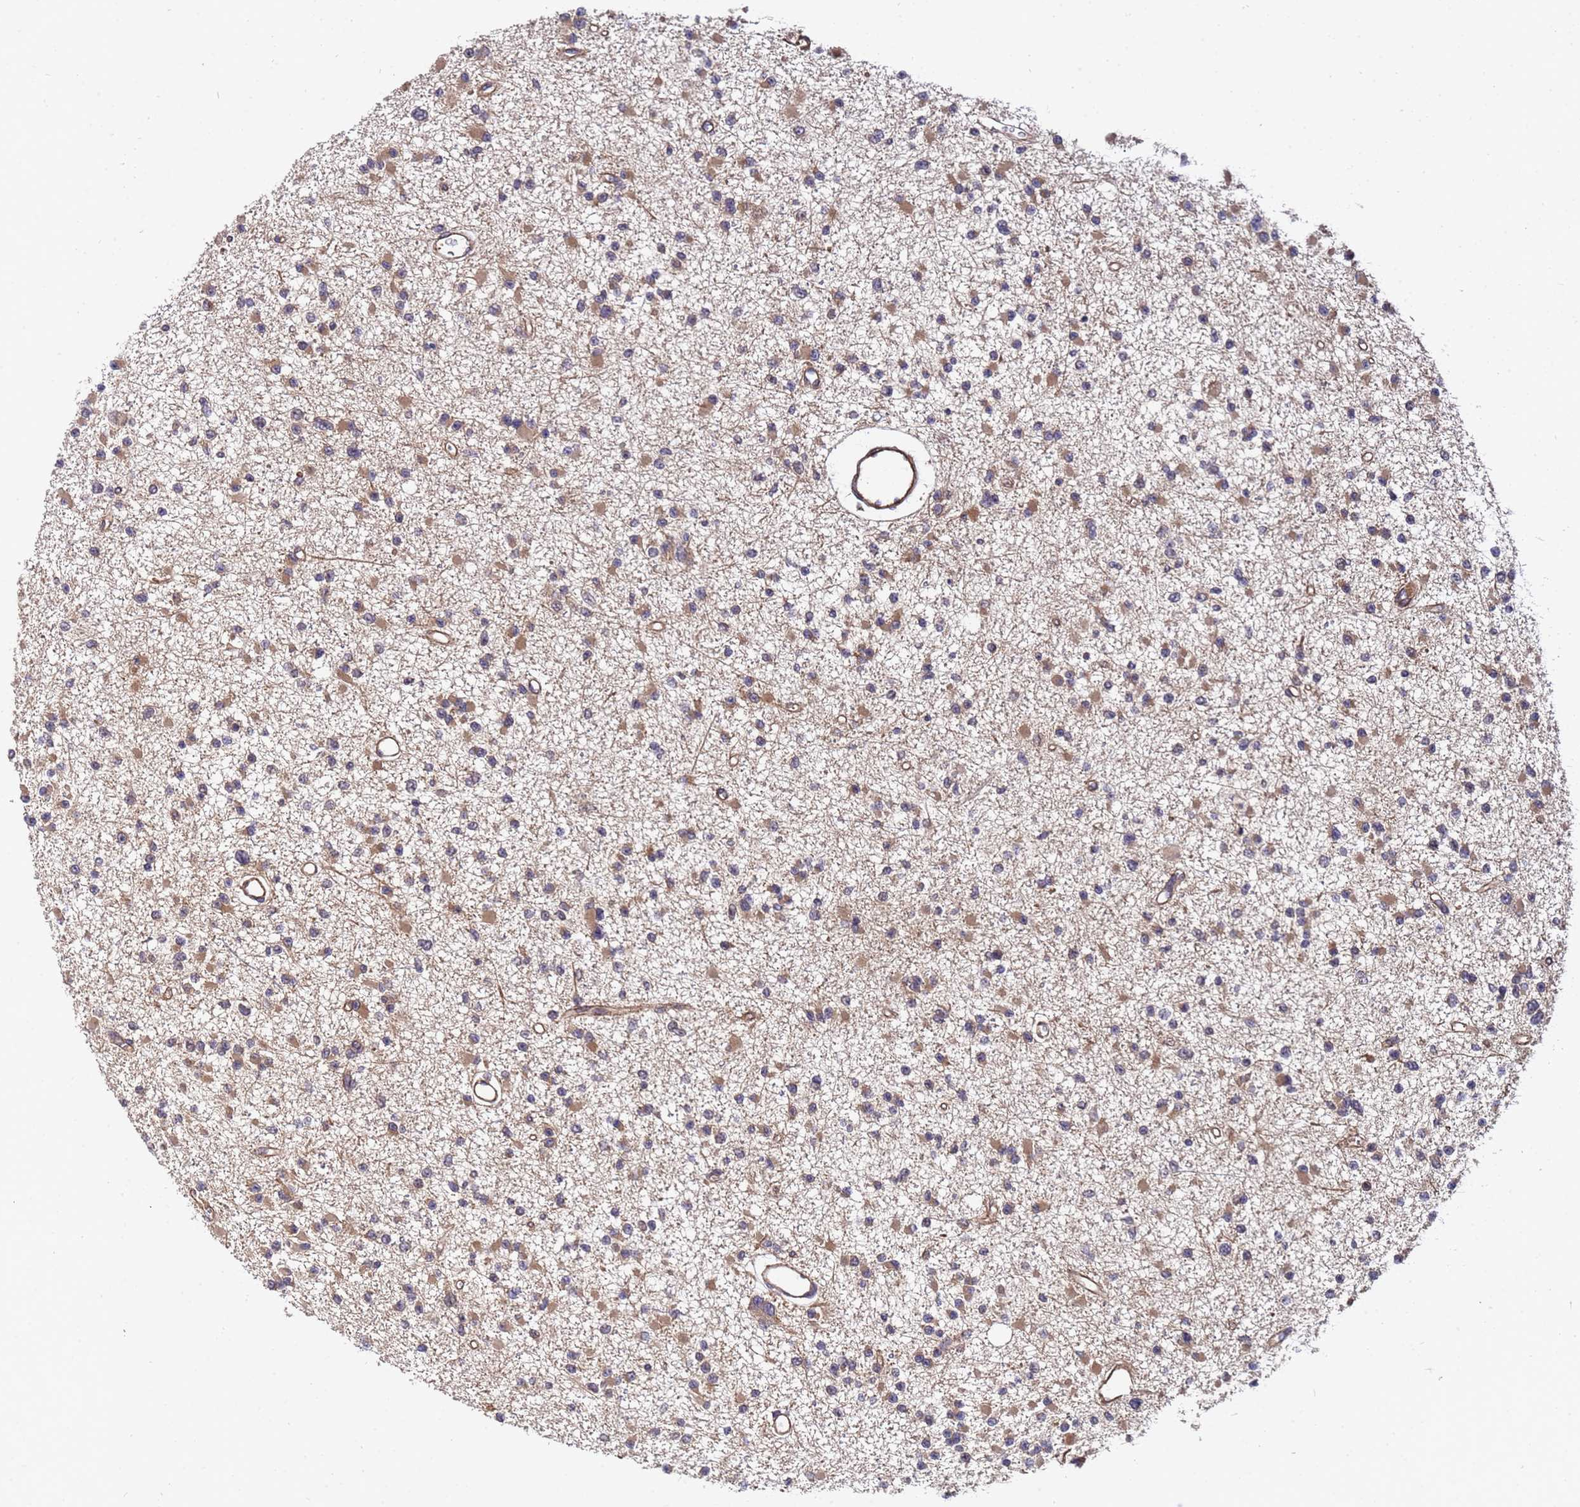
{"staining": {"intensity": "moderate", "quantity": "25%-75%", "location": "cytoplasmic/membranous"}, "tissue": "glioma", "cell_type": "Tumor cells", "image_type": "cancer", "snomed": [{"axis": "morphology", "description": "Glioma, malignant, Low grade"}, {"axis": "topography", "description": "Brain"}], "caption": "There is medium levels of moderate cytoplasmic/membranous expression in tumor cells of glioma, as demonstrated by immunohistochemical staining (brown color).", "gene": "GSTCD", "patient": {"sex": "female", "age": 22}}